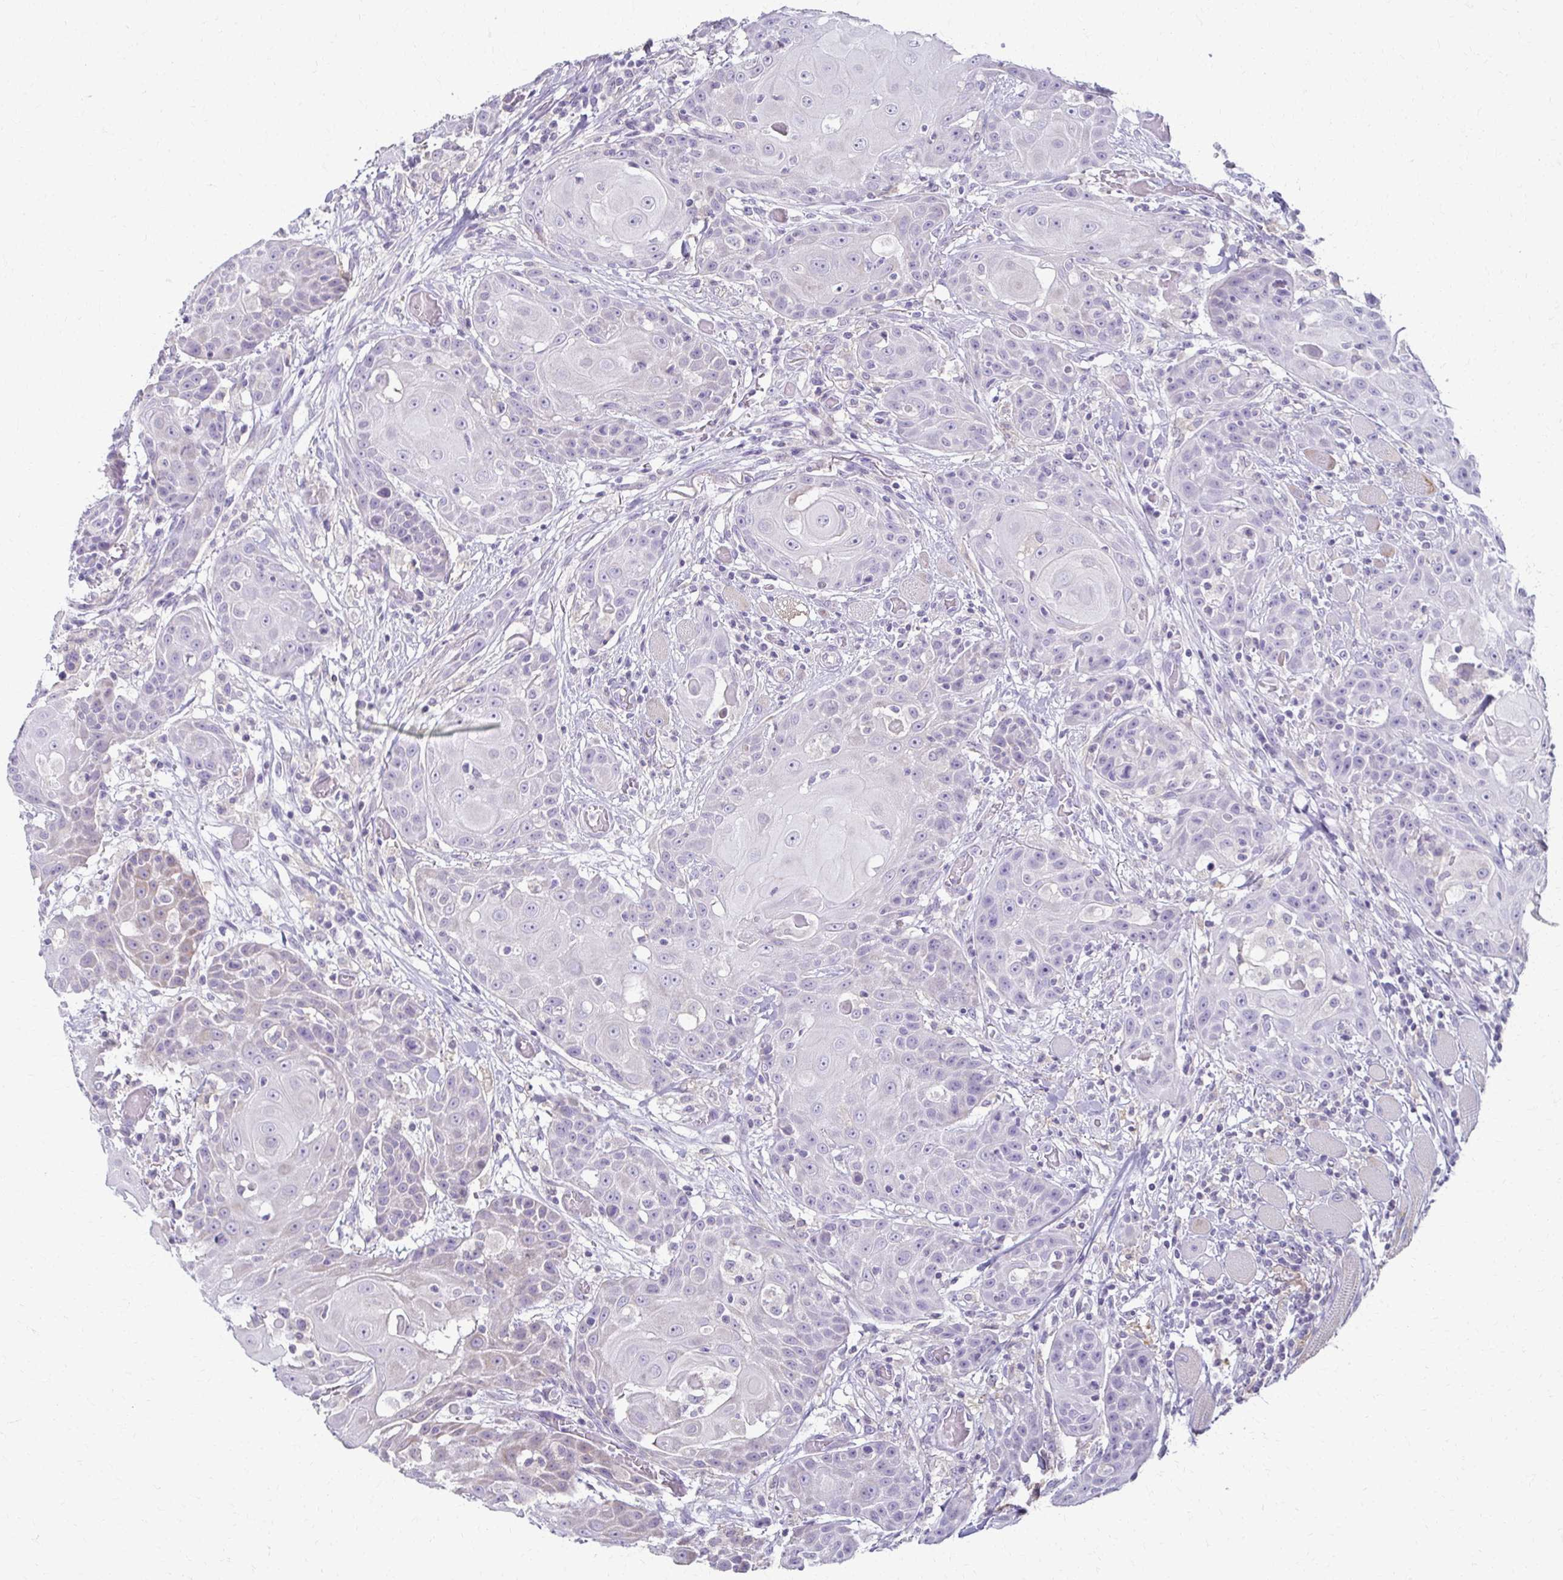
{"staining": {"intensity": "negative", "quantity": "none", "location": "none"}, "tissue": "head and neck cancer", "cell_type": "Tumor cells", "image_type": "cancer", "snomed": [{"axis": "morphology", "description": "Normal tissue, NOS"}, {"axis": "morphology", "description": "Squamous cell carcinoma, NOS"}, {"axis": "topography", "description": "Oral tissue"}, {"axis": "topography", "description": "Head-Neck"}], "caption": "Photomicrograph shows no protein staining in tumor cells of head and neck cancer tissue.", "gene": "FCGR2B", "patient": {"sex": "female", "age": 55}}